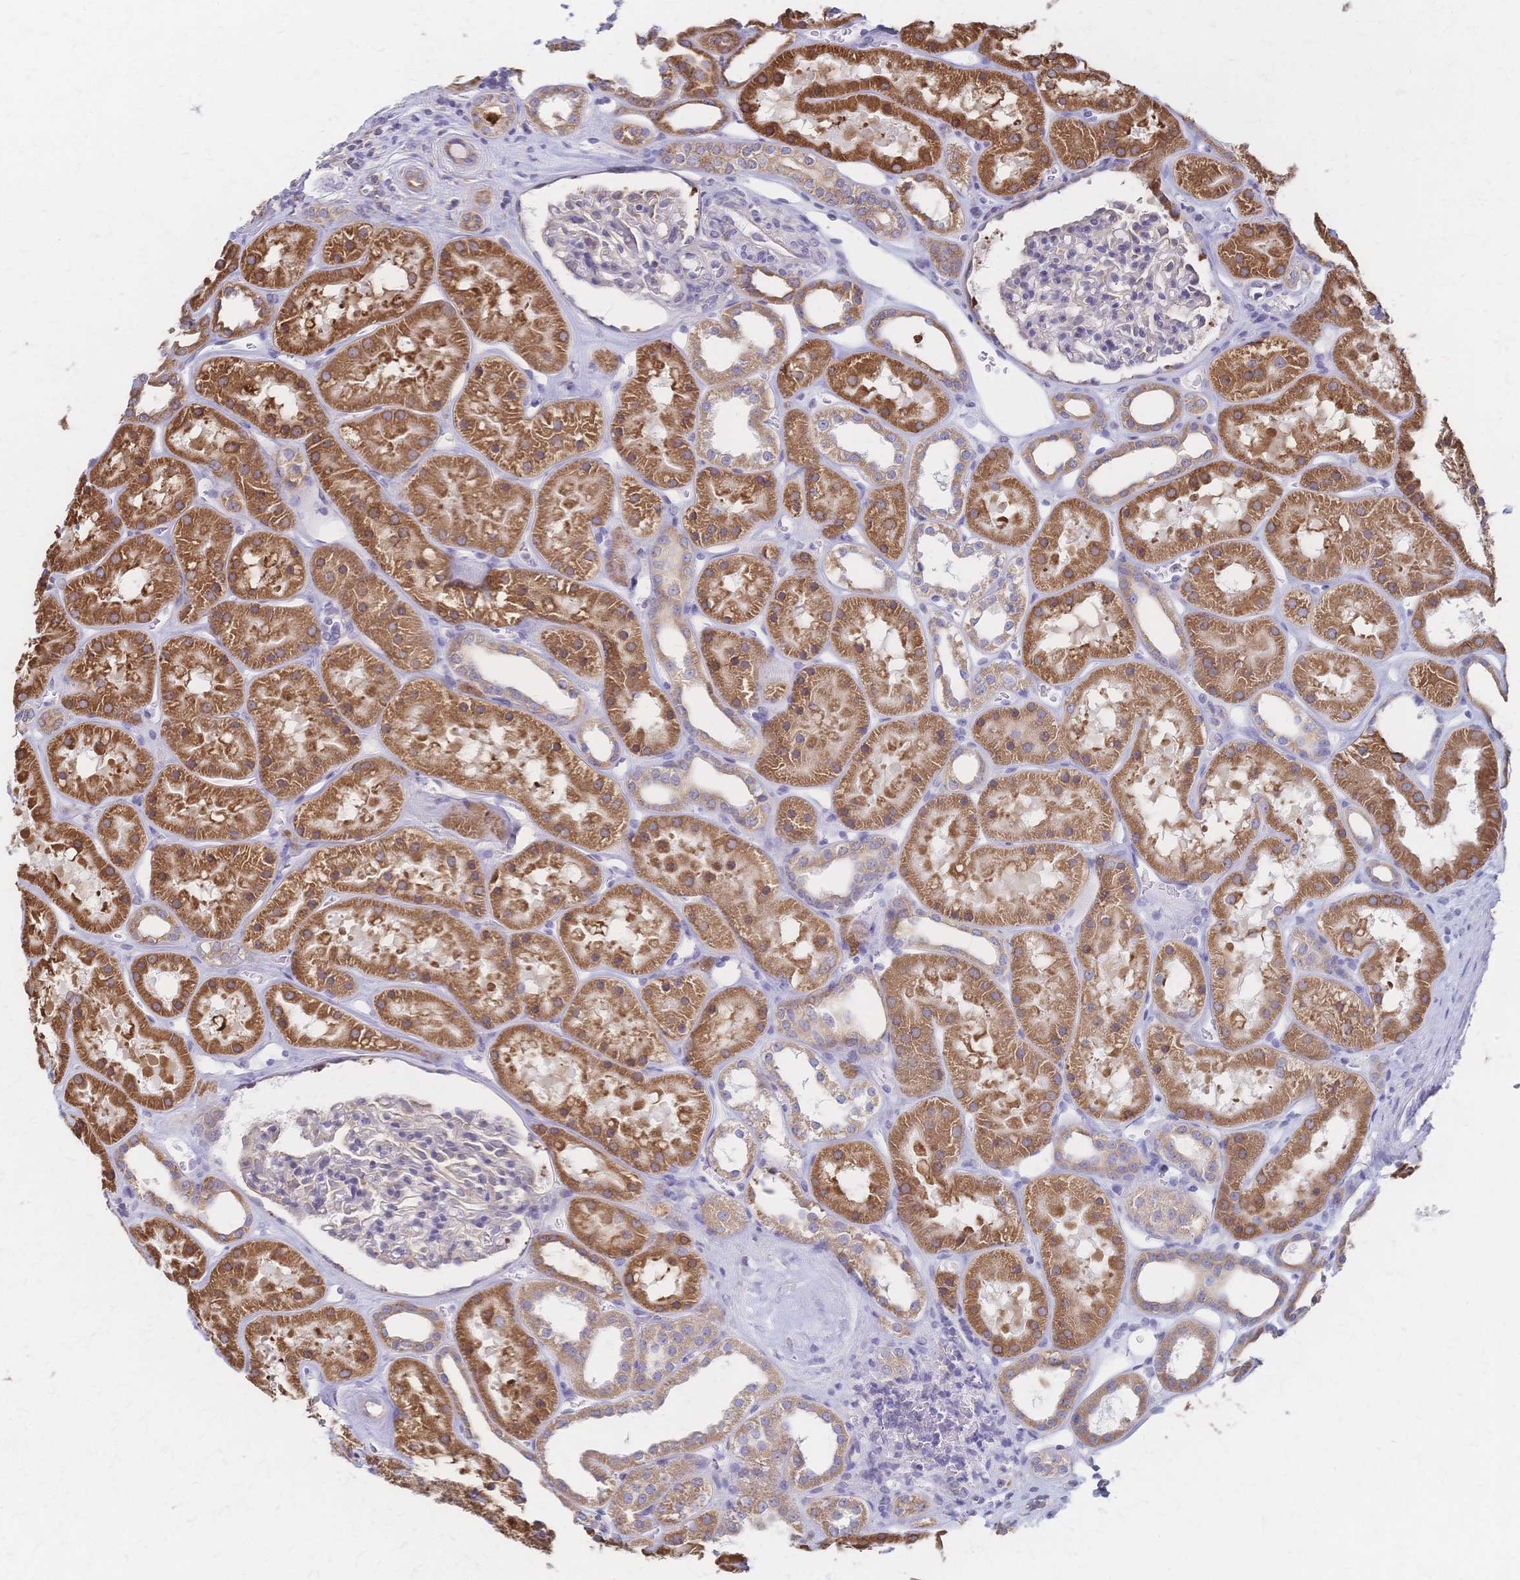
{"staining": {"intensity": "negative", "quantity": "none", "location": "none"}, "tissue": "kidney", "cell_type": "Cells in glomeruli", "image_type": "normal", "snomed": [{"axis": "morphology", "description": "Normal tissue, NOS"}, {"axis": "topography", "description": "Kidney"}], "caption": "DAB immunohistochemical staining of unremarkable kidney shows no significant staining in cells in glomeruli. (Immunohistochemistry (ihc), brightfield microscopy, high magnification).", "gene": "CYB5A", "patient": {"sex": "female", "age": 41}}